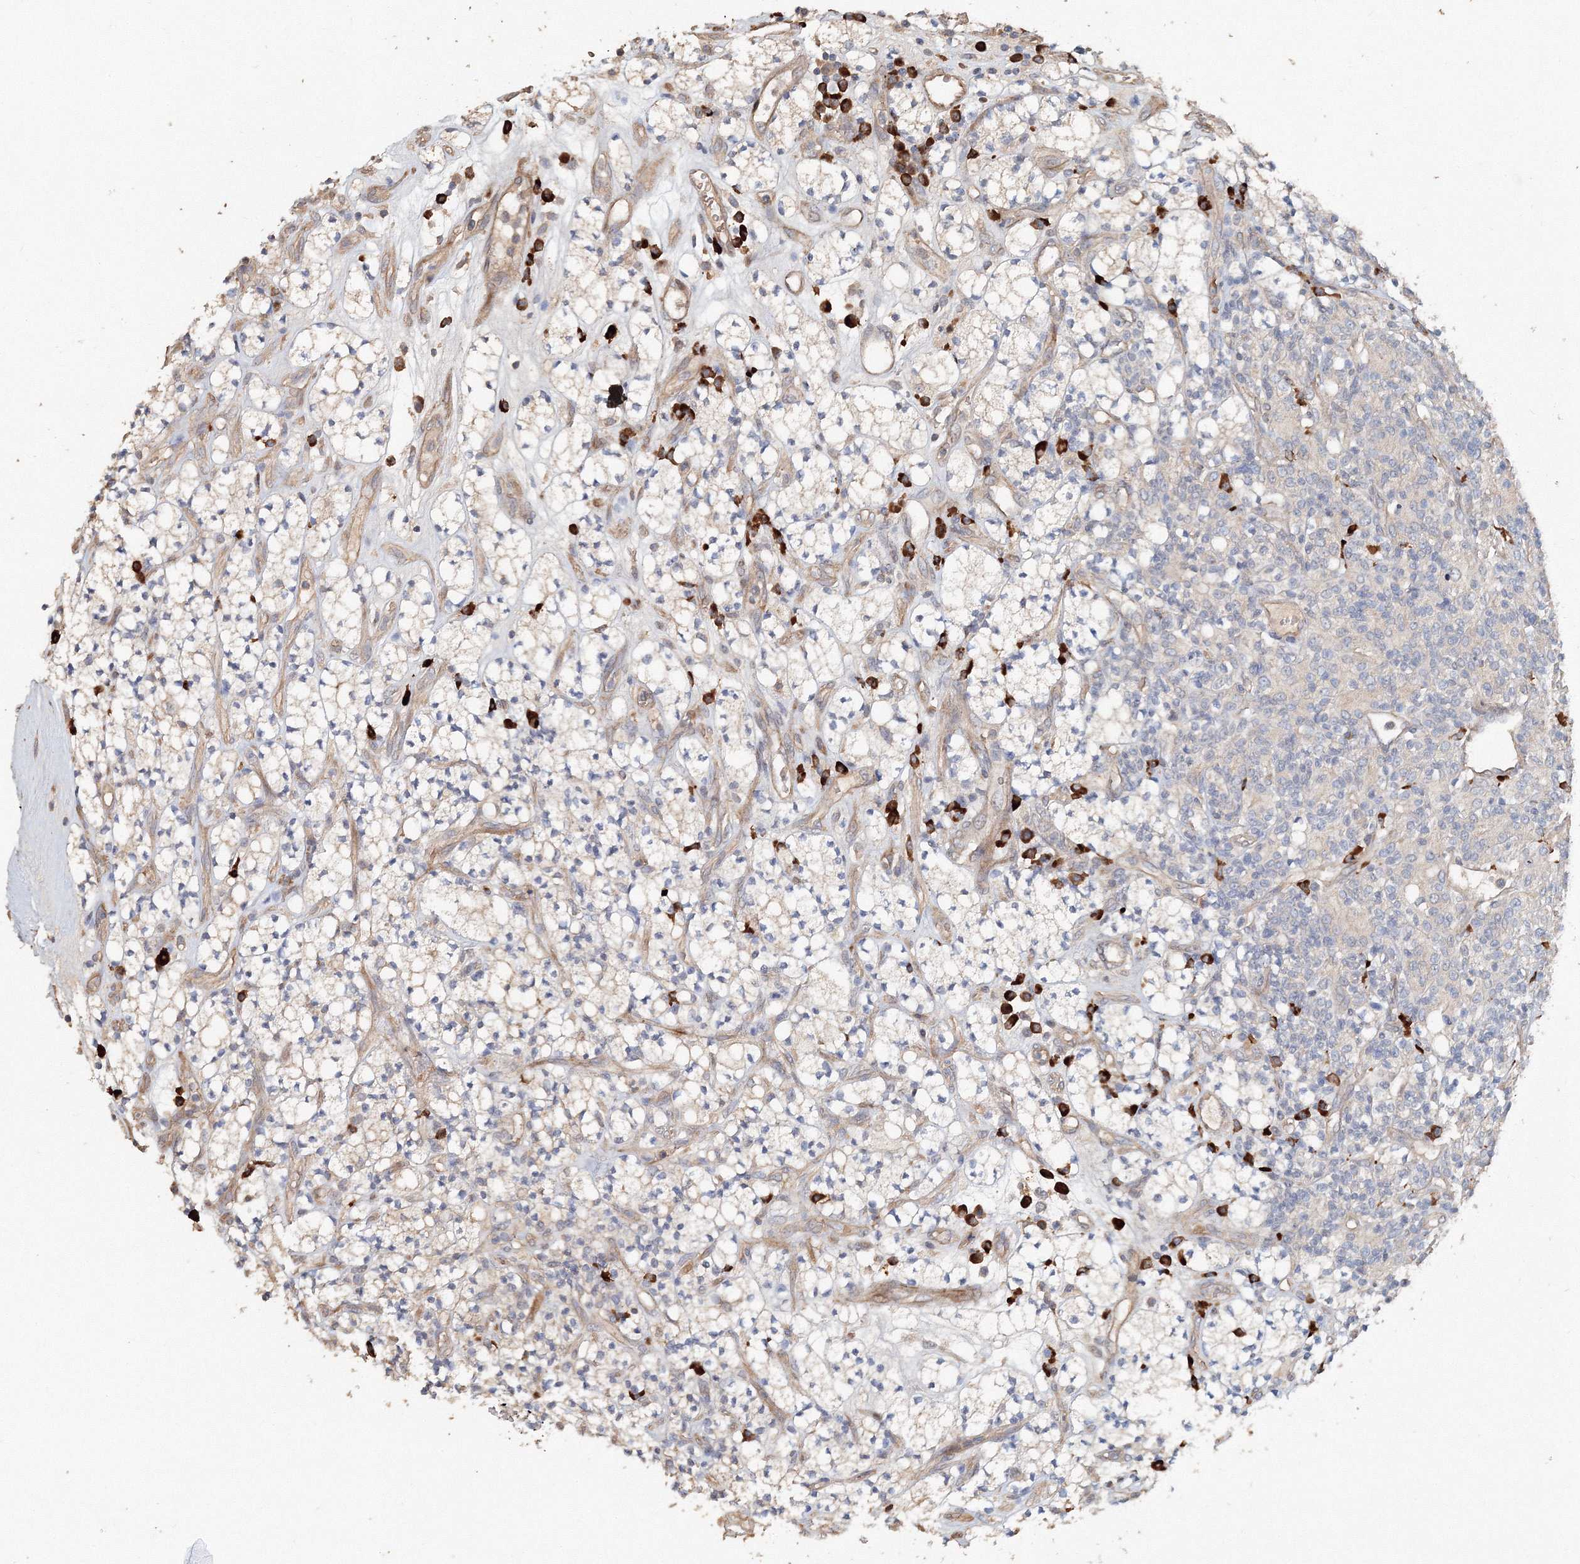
{"staining": {"intensity": "negative", "quantity": "none", "location": "none"}, "tissue": "renal cancer", "cell_type": "Tumor cells", "image_type": "cancer", "snomed": [{"axis": "morphology", "description": "Adenocarcinoma, NOS"}, {"axis": "topography", "description": "Kidney"}], "caption": "There is no significant expression in tumor cells of renal cancer.", "gene": "NALF2", "patient": {"sex": "male", "age": 77}}